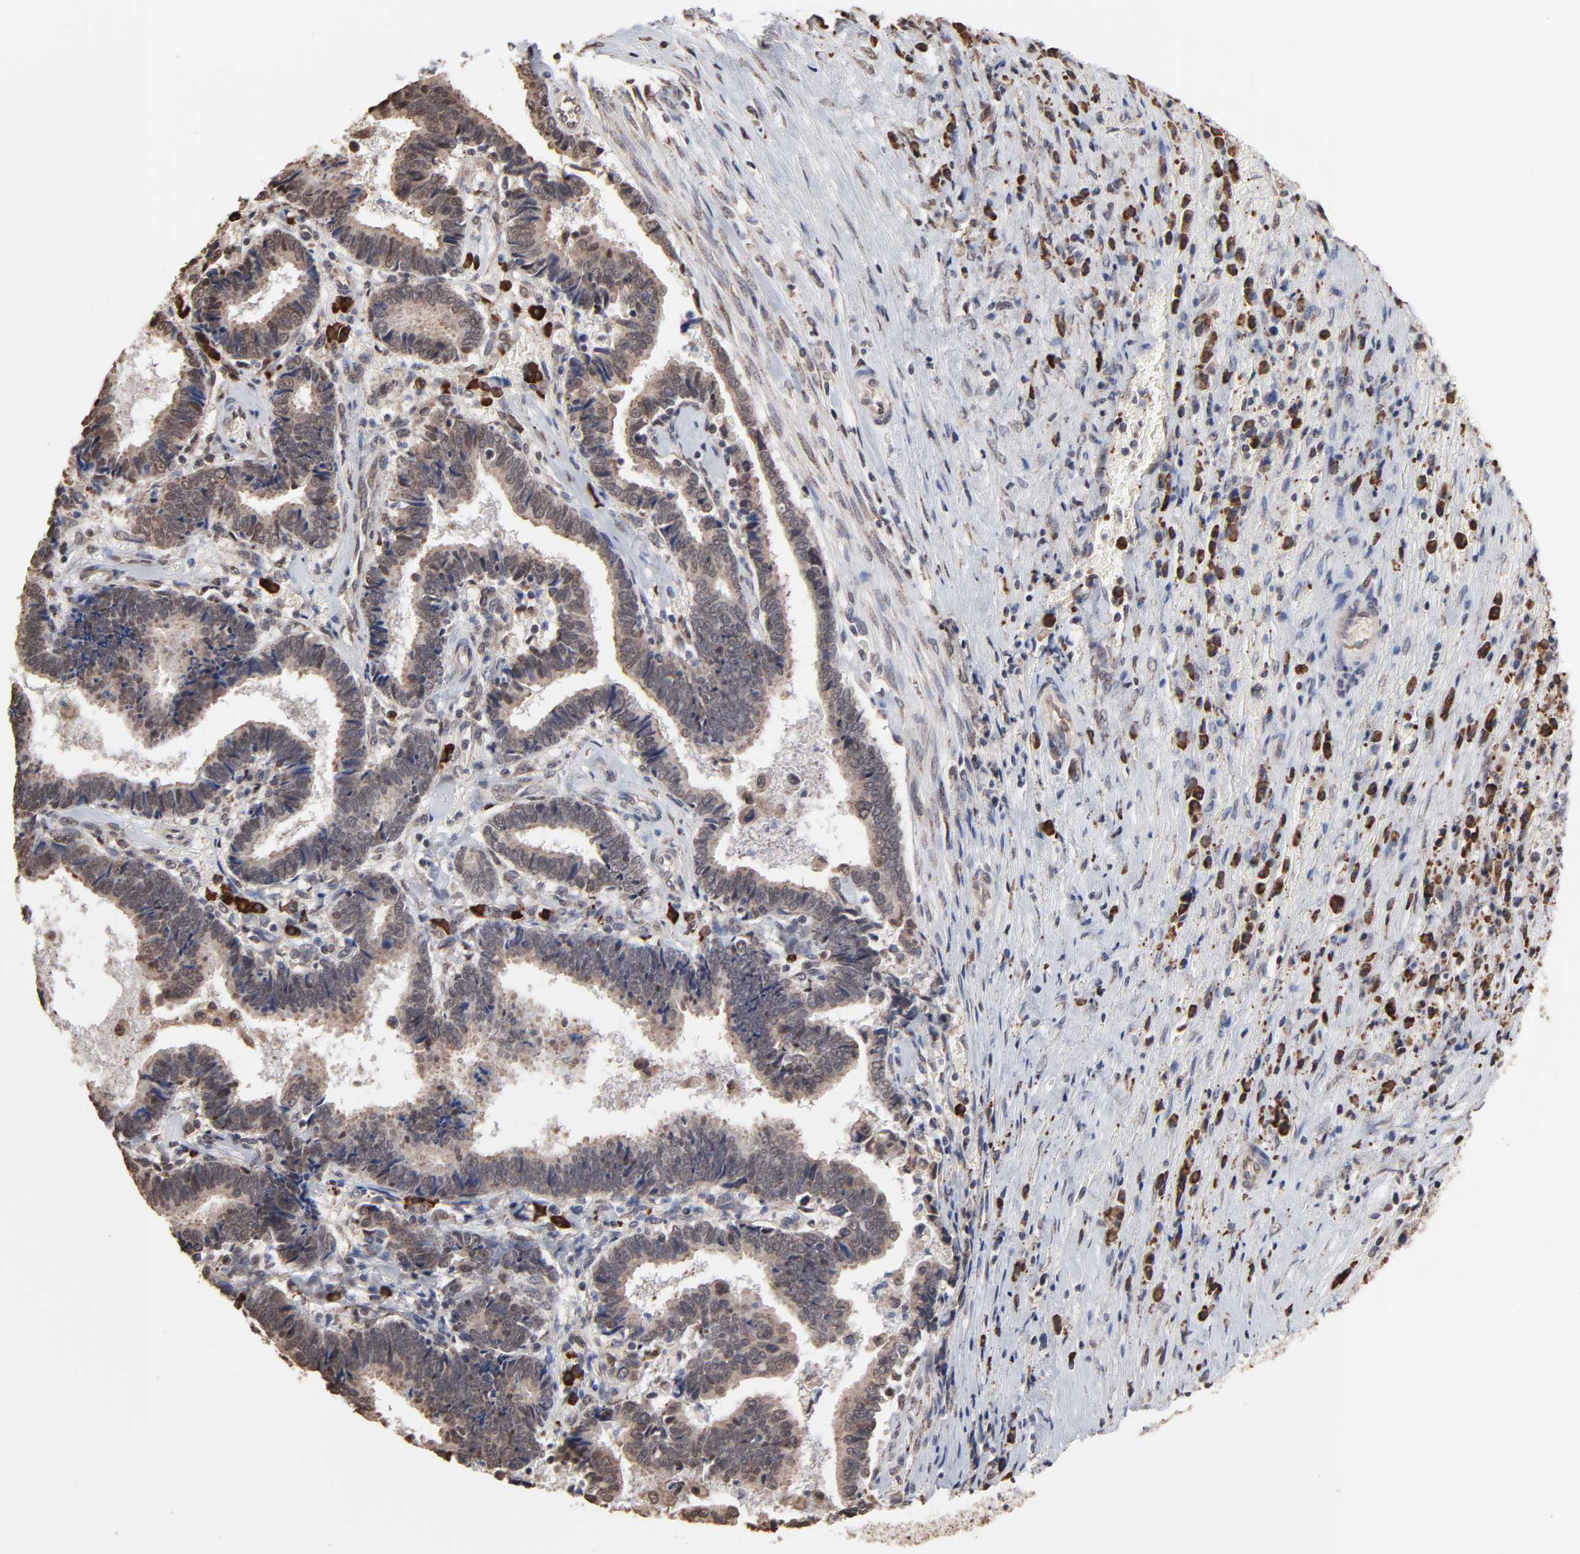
{"staining": {"intensity": "weak", "quantity": ">75%", "location": "cytoplasmic/membranous"}, "tissue": "liver cancer", "cell_type": "Tumor cells", "image_type": "cancer", "snomed": [{"axis": "morphology", "description": "Cholangiocarcinoma"}, {"axis": "topography", "description": "Liver"}], "caption": "DAB immunohistochemical staining of liver cancer (cholangiocarcinoma) exhibits weak cytoplasmic/membranous protein positivity in about >75% of tumor cells. The protein of interest is shown in brown color, while the nuclei are stained blue.", "gene": "CHM", "patient": {"sex": "male", "age": 57}}